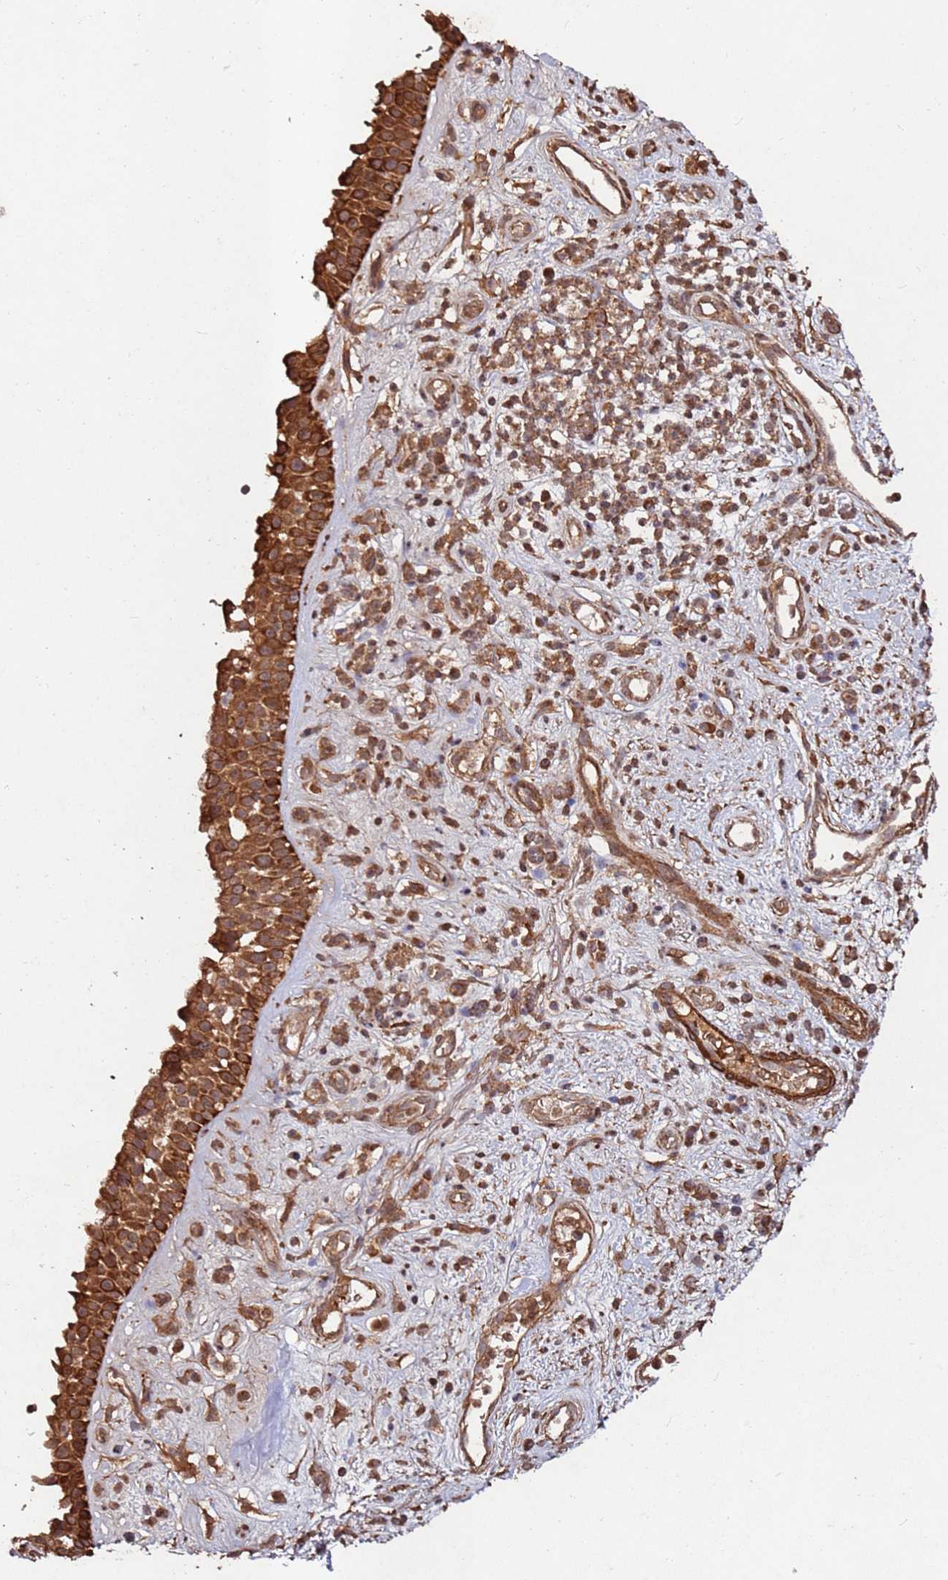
{"staining": {"intensity": "strong", "quantity": ">75%", "location": "cytoplasmic/membranous"}, "tissue": "nasopharynx", "cell_type": "Respiratory epithelial cells", "image_type": "normal", "snomed": [{"axis": "morphology", "description": "Normal tissue, NOS"}, {"axis": "morphology", "description": "Squamous cell carcinoma, NOS"}, {"axis": "topography", "description": "Nasopharynx"}, {"axis": "topography", "description": "Head-Neck"}], "caption": "Nasopharynx stained with IHC displays strong cytoplasmic/membranous expression in about >75% of respiratory epithelial cells.", "gene": "FAM186A", "patient": {"sex": "male", "age": 85}}